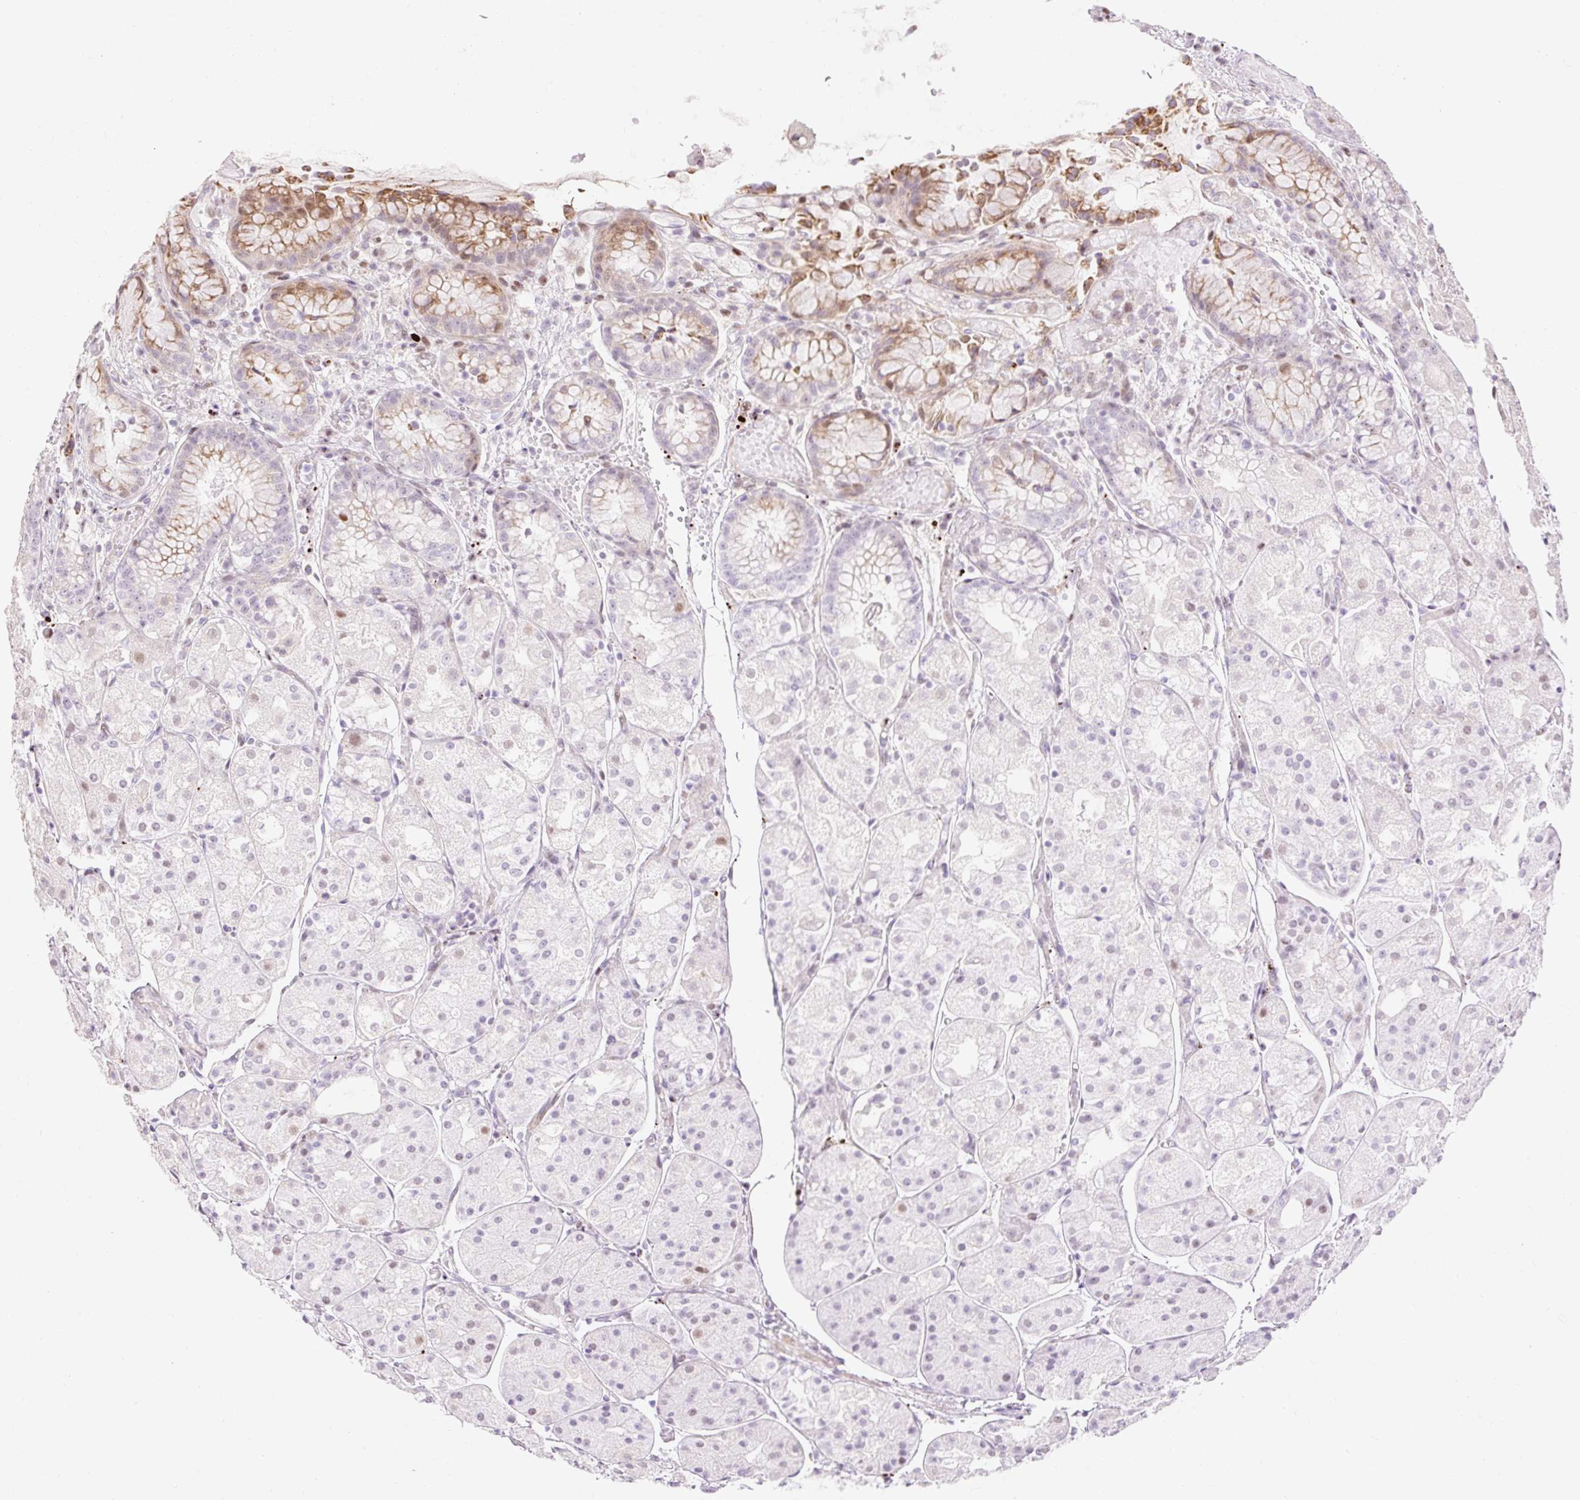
{"staining": {"intensity": "moderate", "quantity": "25%-75%", "location": "cytoplasmic/membranous,nuclear"}, "tissue": "stomach", "cell_type": "Glandular cells", "image_type": "normal", "snomed": [{"axis": "morphology", "description": "Normal tissue, NOS"}, {"axis": "topography", "description": "Stomach, upper"}], "caption": "A high-resolution micrograph shows IHC staining of normal stomach, which reveals moderate cytoplasmic/membranous,nuclear expression in about 25%-75% of glandular cells. The staining was performed using DAB (3,3'-diaminobenzidine) to visualize the protein expression in brown, while the nuclei were stained in blue with hematoxylin (Magnification: 20x).", "gene": "RIPPLY3", "patient": {"sex": "male", "age": 72}}